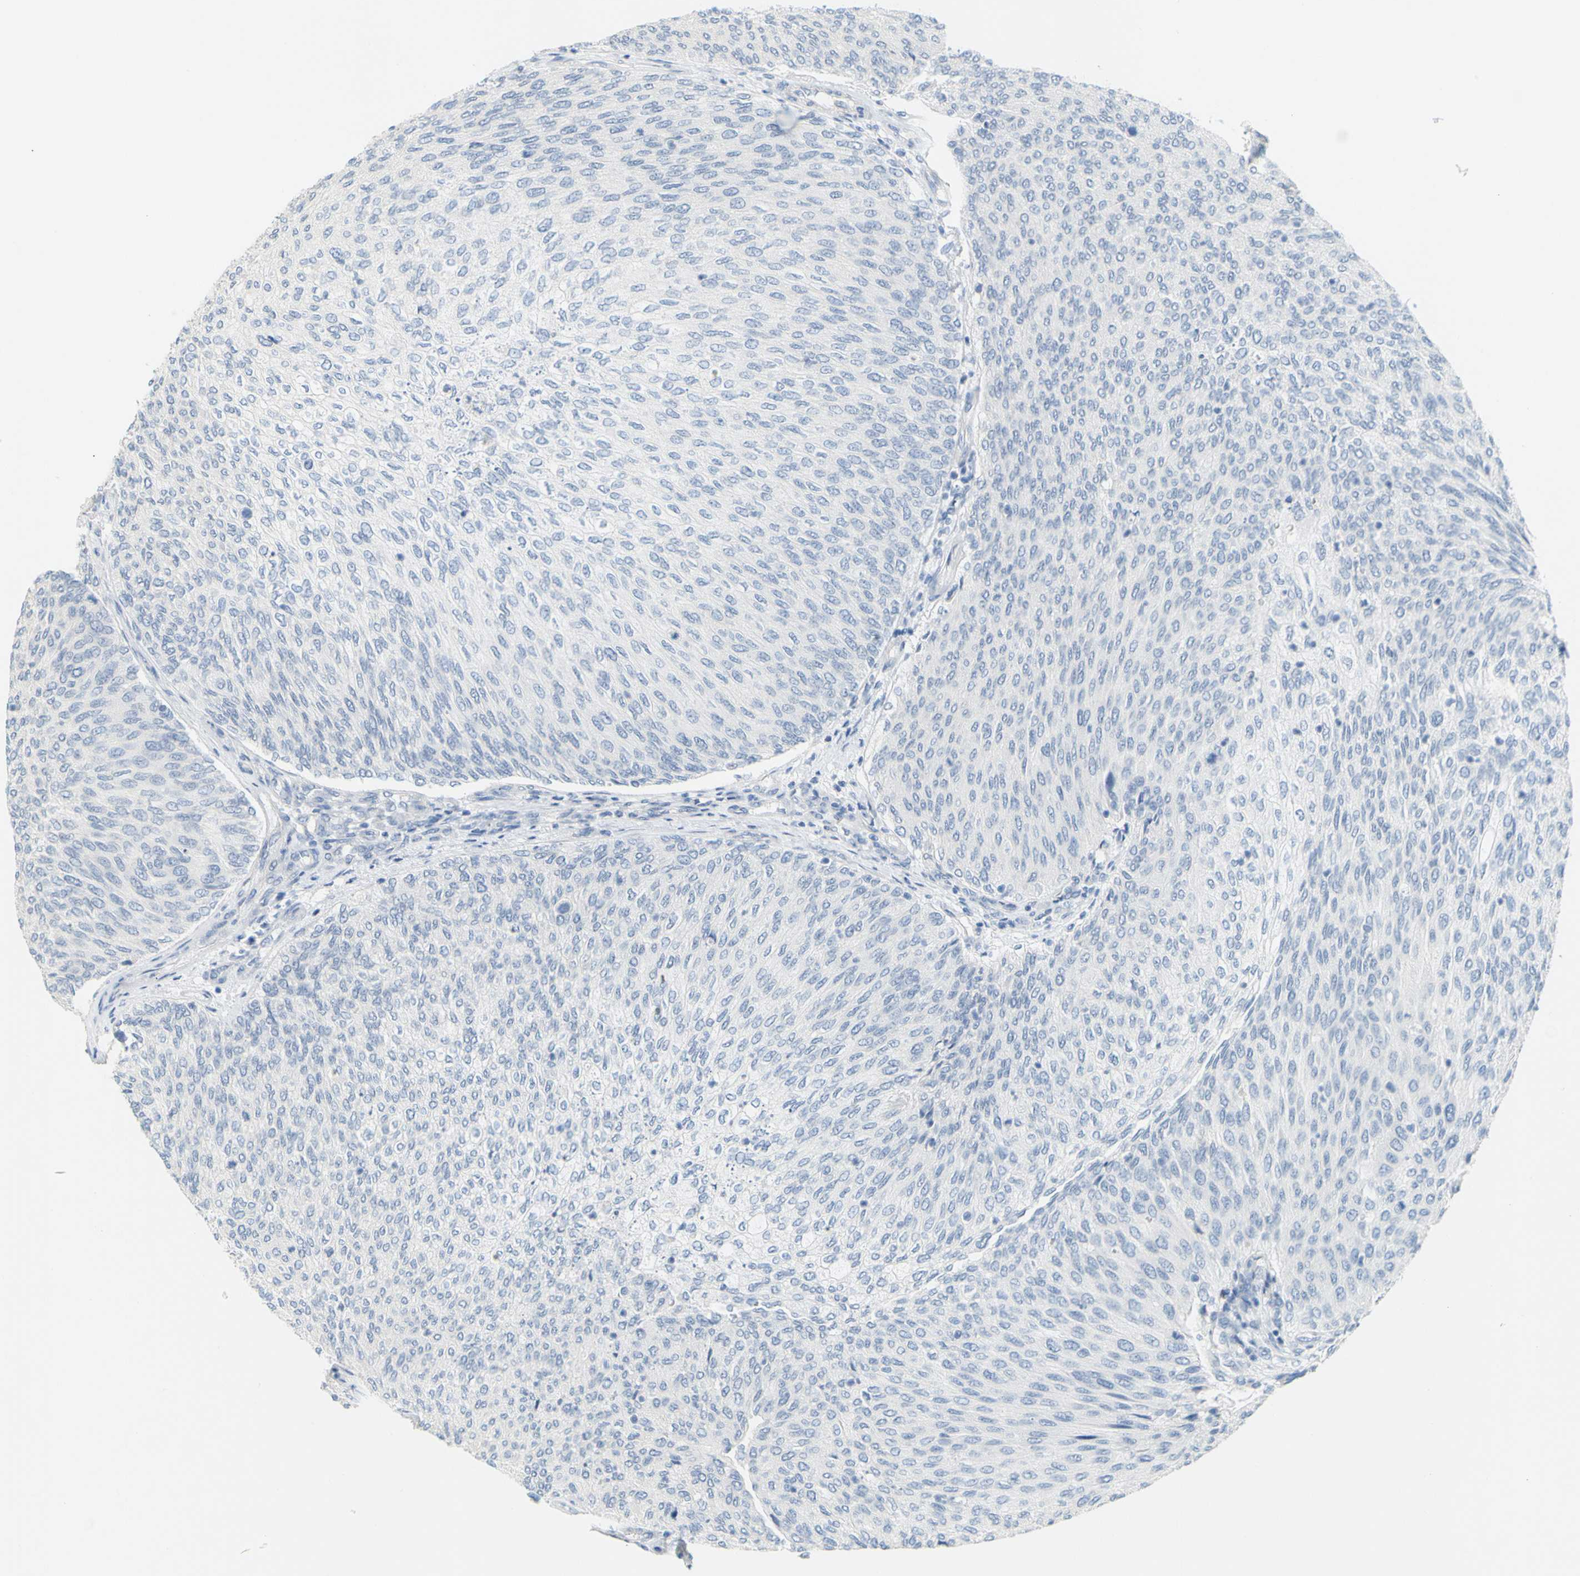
{"staining": {"intensity": "negative", "quantity": "none", "location": "none"}, "tissue": "urothelial cancer", "cell_type": "Tumor cells", "image_type": "cancer", "snomed": [{"axis": "morphology", "description": "Urothelial carcinoma, Low grade"}, {"axis": "topography", "description": "Urinary bladder"}], "caption": "This is a image of immunohistochemistry staining of urothelial cancer, which shows no staining in tumor cells.", "gene": "OPN1SW", "patient": {"sex": "female", "age": 79}}